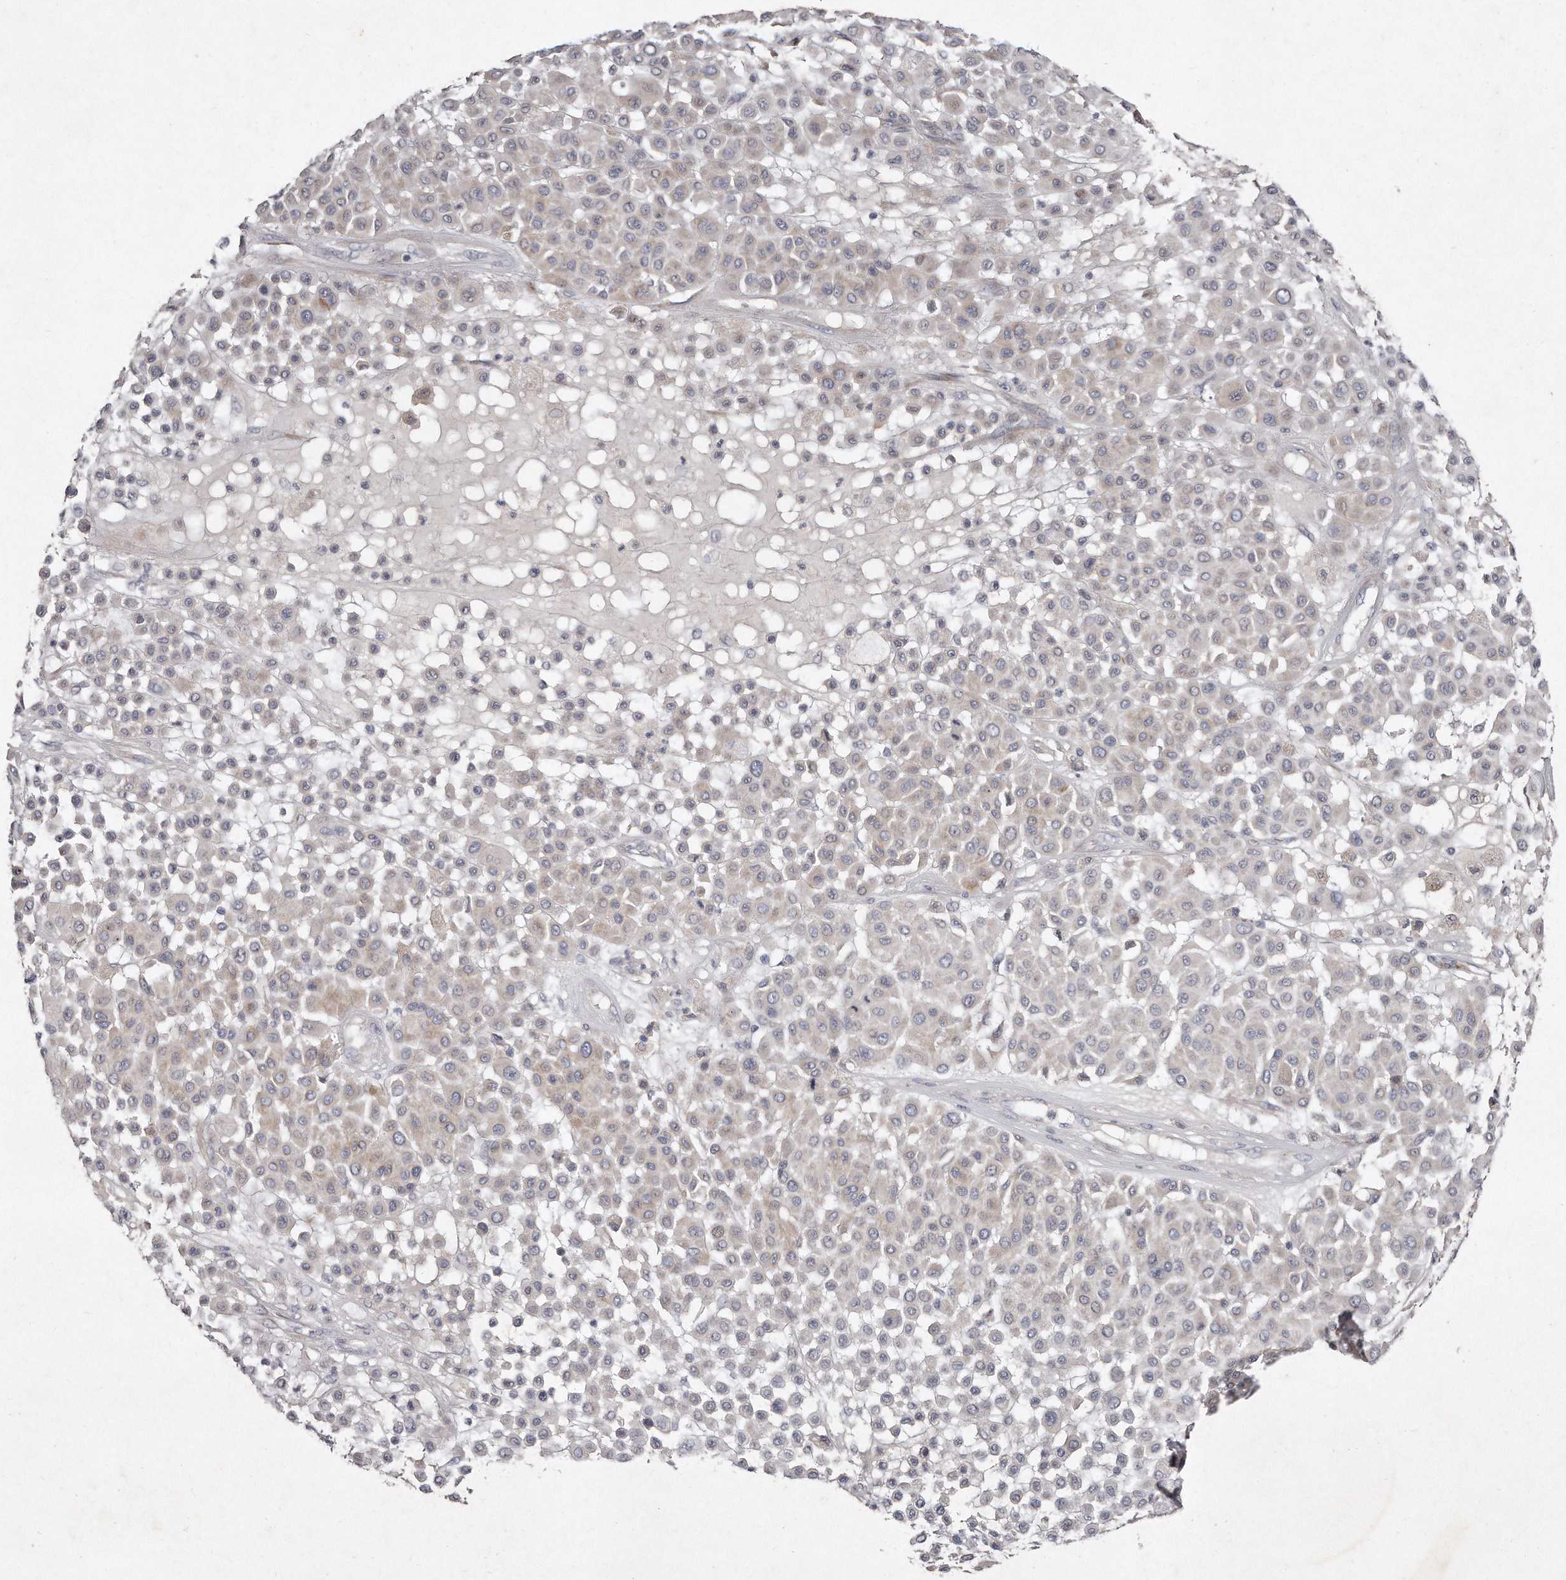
{"staining": {"intensity": "negative", "quantity": "none", "location": "none"}, "tissue": "melanoma", "cell_type": "Tumor cells", "image_type": "cancer", "snomed": [{"axis": "morphology", "description": "Malignant melanoma, Metastatic site"}, {"axis": "topography", "description": "Soft tissue"}], "caption": "Immunohistochemistry (IHC) of malignant melanoma (metastatic site) demonstrates no expression in tumor cells.", "gene": "TECR", "patient": {"sex": "male", "age": 41}}